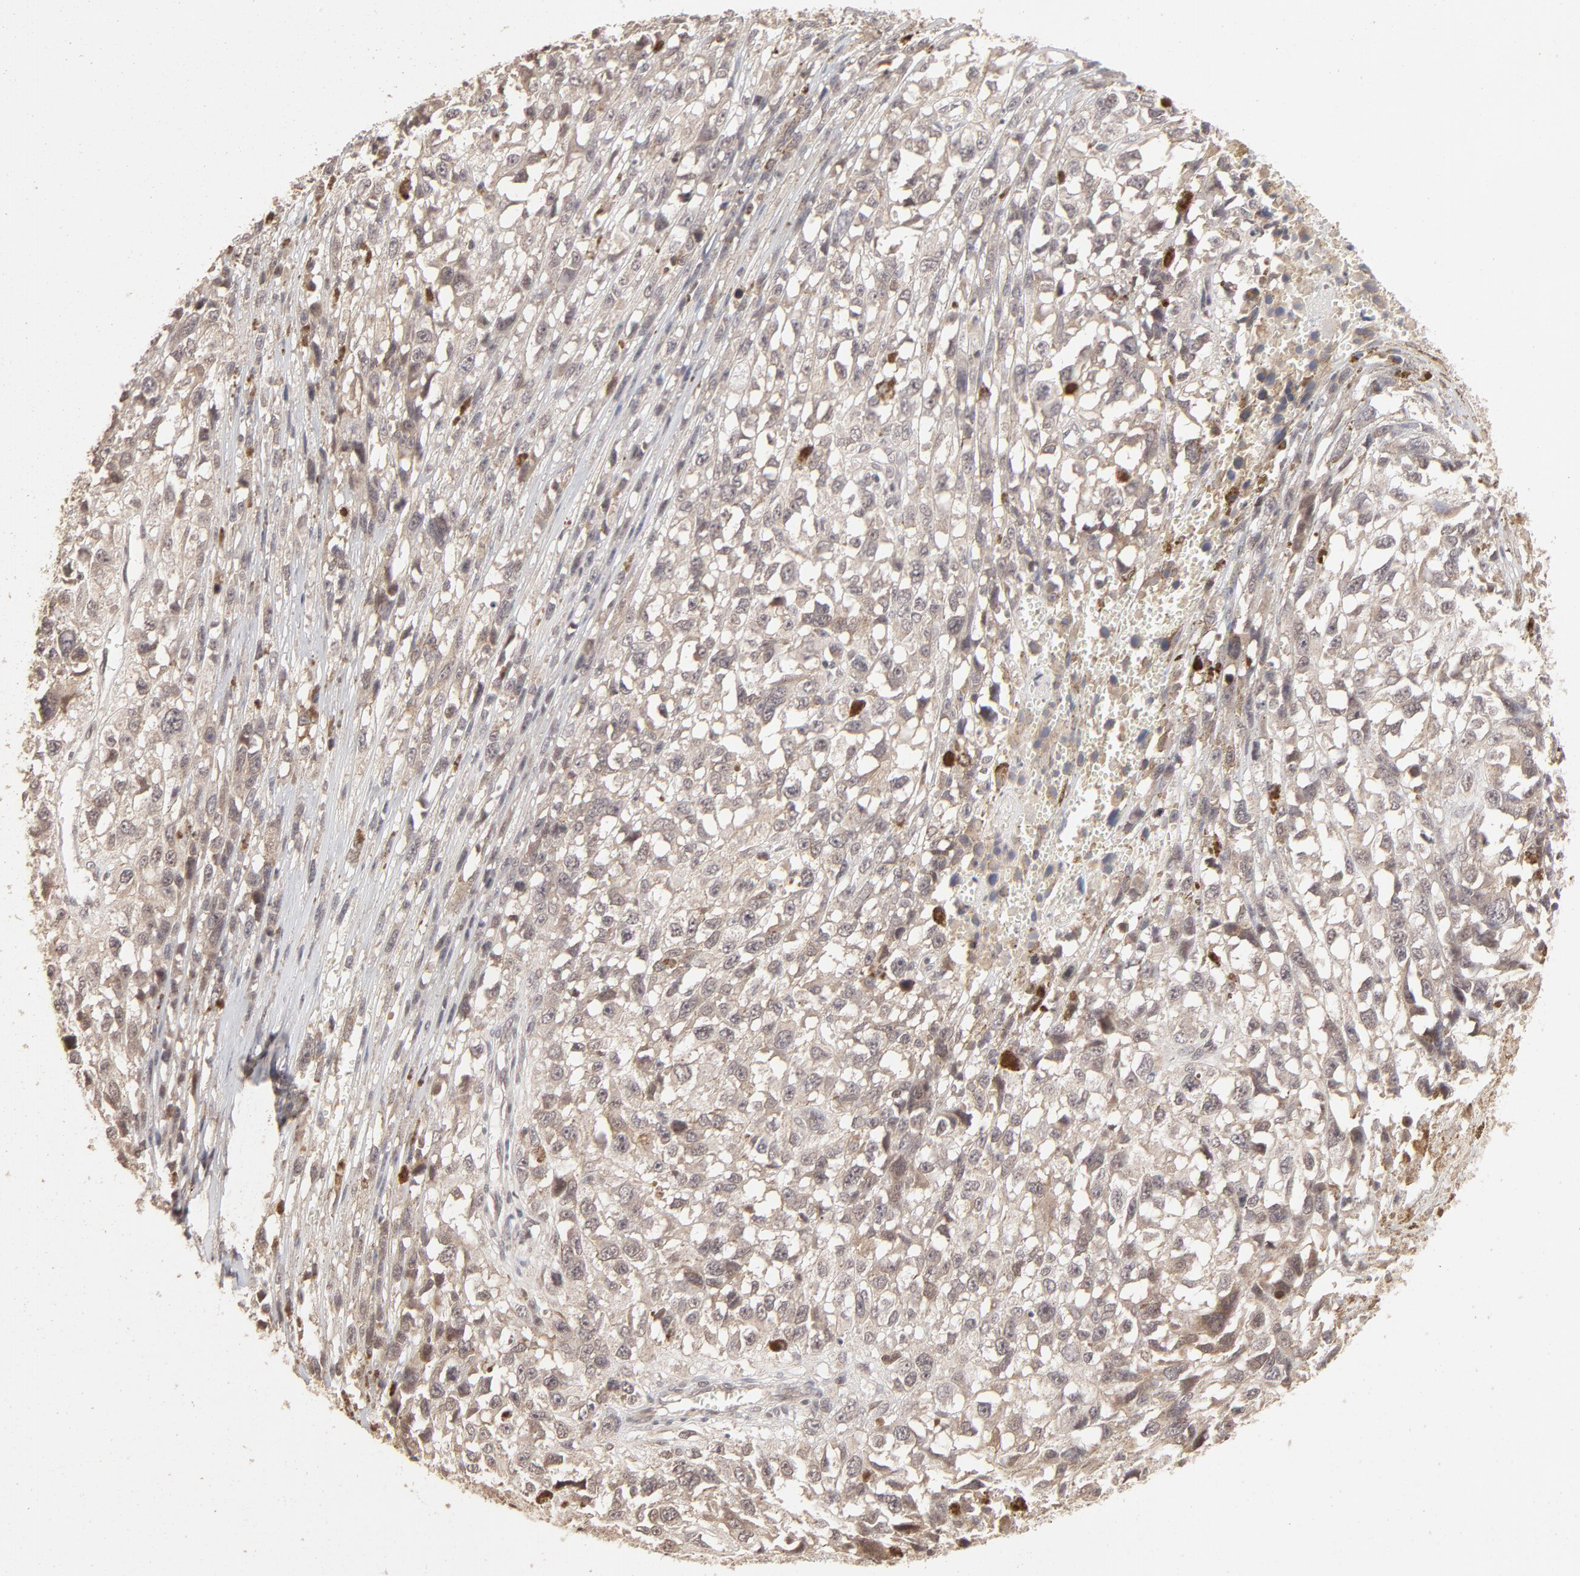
{"staining": {"intensity": "weak", "quantity": "25%-75%", "location": "cytoplasmic/membranous"}, "tissue": "melanoma", "cell_type": "Tumor cells", "image_type": "cancer", "snomed": [{"axis": "morphology", "description": "Malignant melanoma, Metastatic site"}, {"axis": "topography", "description": "Lymph node"}], "caption": "There is low levels of weak cytoplasmic/membranous expression in tumor cells of malignant melanoma (metastatic site), as demonstrated by immunohistochemical staining (brown color).", "gene": "ARIH1", "patient": {"sex": "male", "age": 59}}